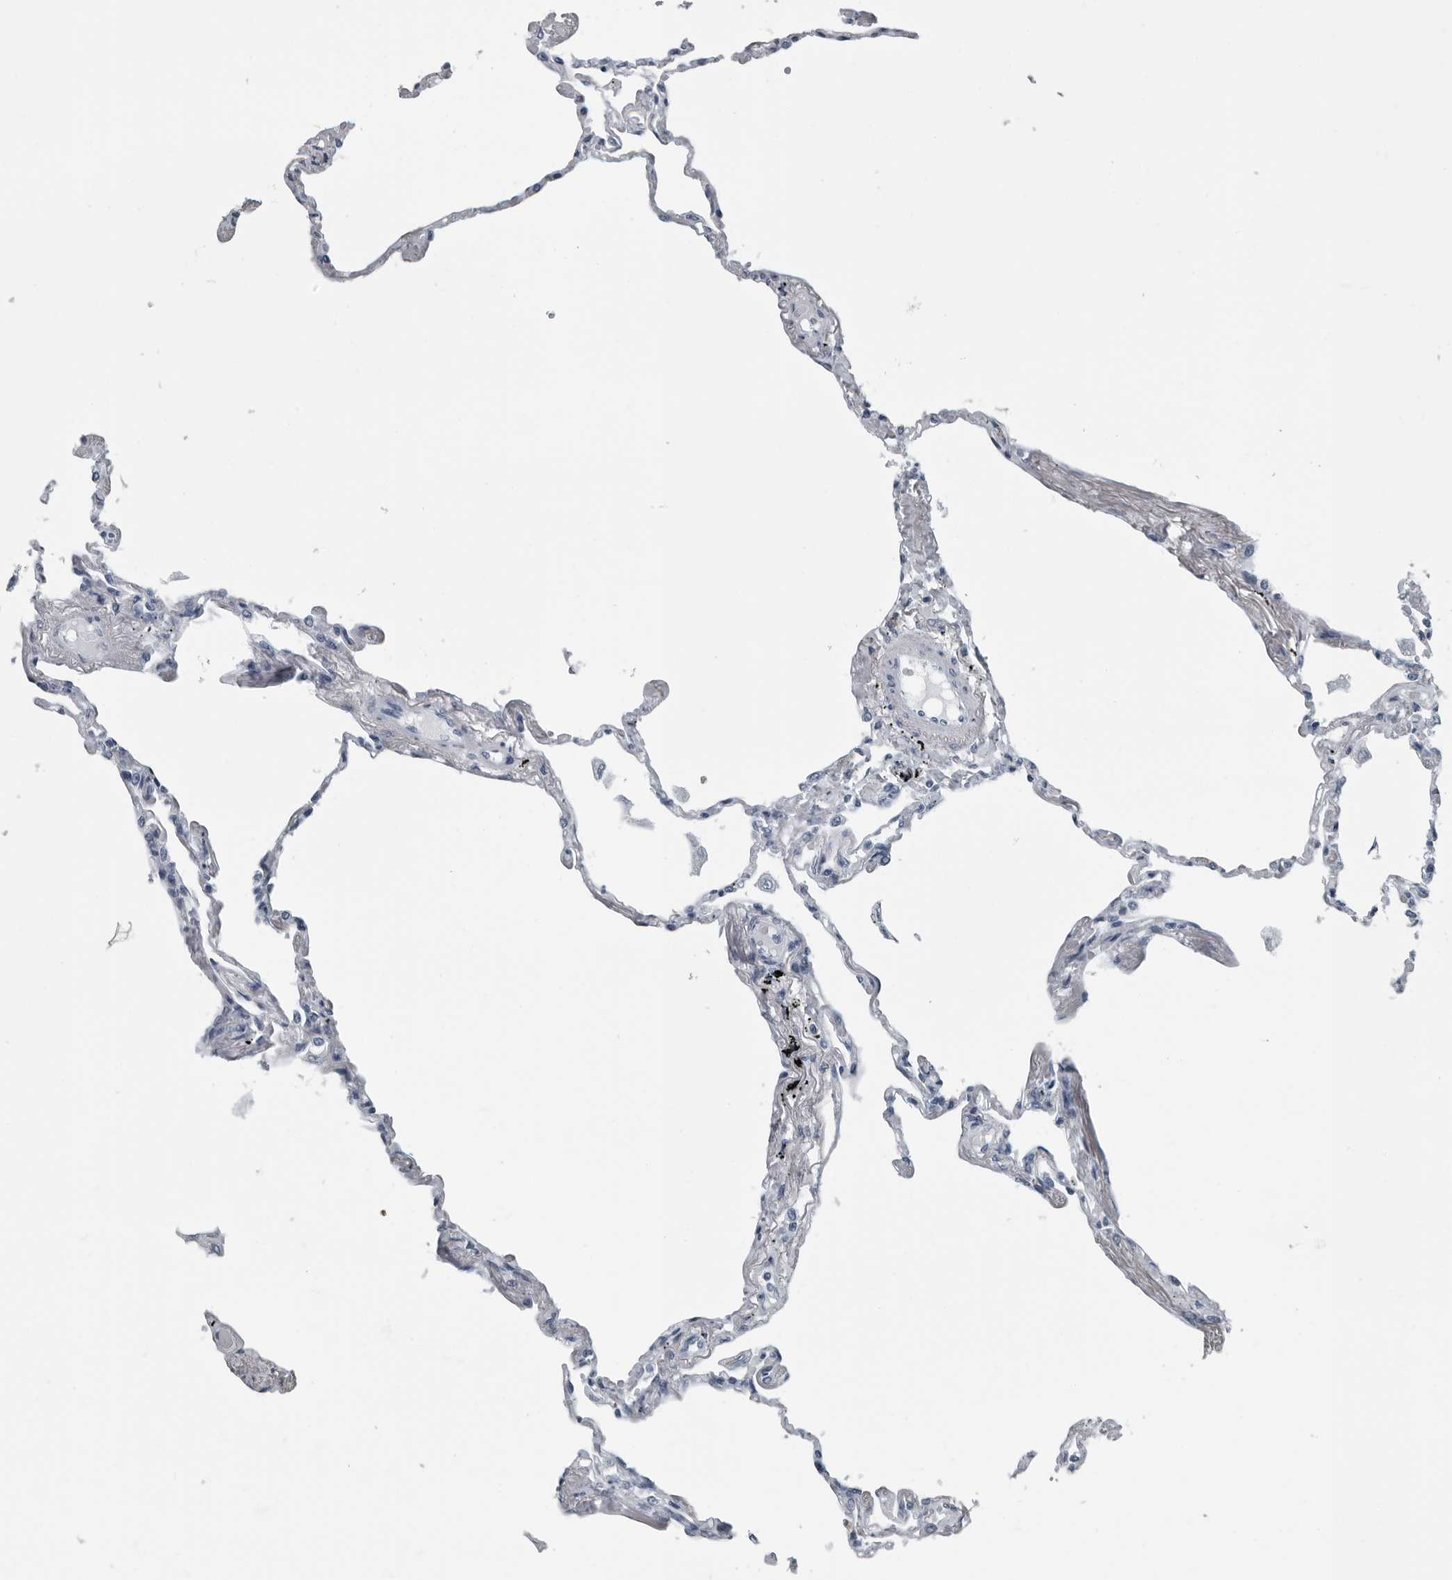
{"staining": {"intensity": "negative", "quantity": "none", "location": "none"}, "tissue": "lung", "cell_type": "Alveolar cells", "image_type": "normal", "snomed": [{"axis": "morphology", "description": "Normal tissue, NOS"}, {"axis": "topography", "description": "Lung"}], "caption": "This is an immunohistochemistry histopathology image of normal human lung. There is no staining in alveolar cells.", "gene": "PRSS1", "patient": {"sex": "female", "age": 67}}